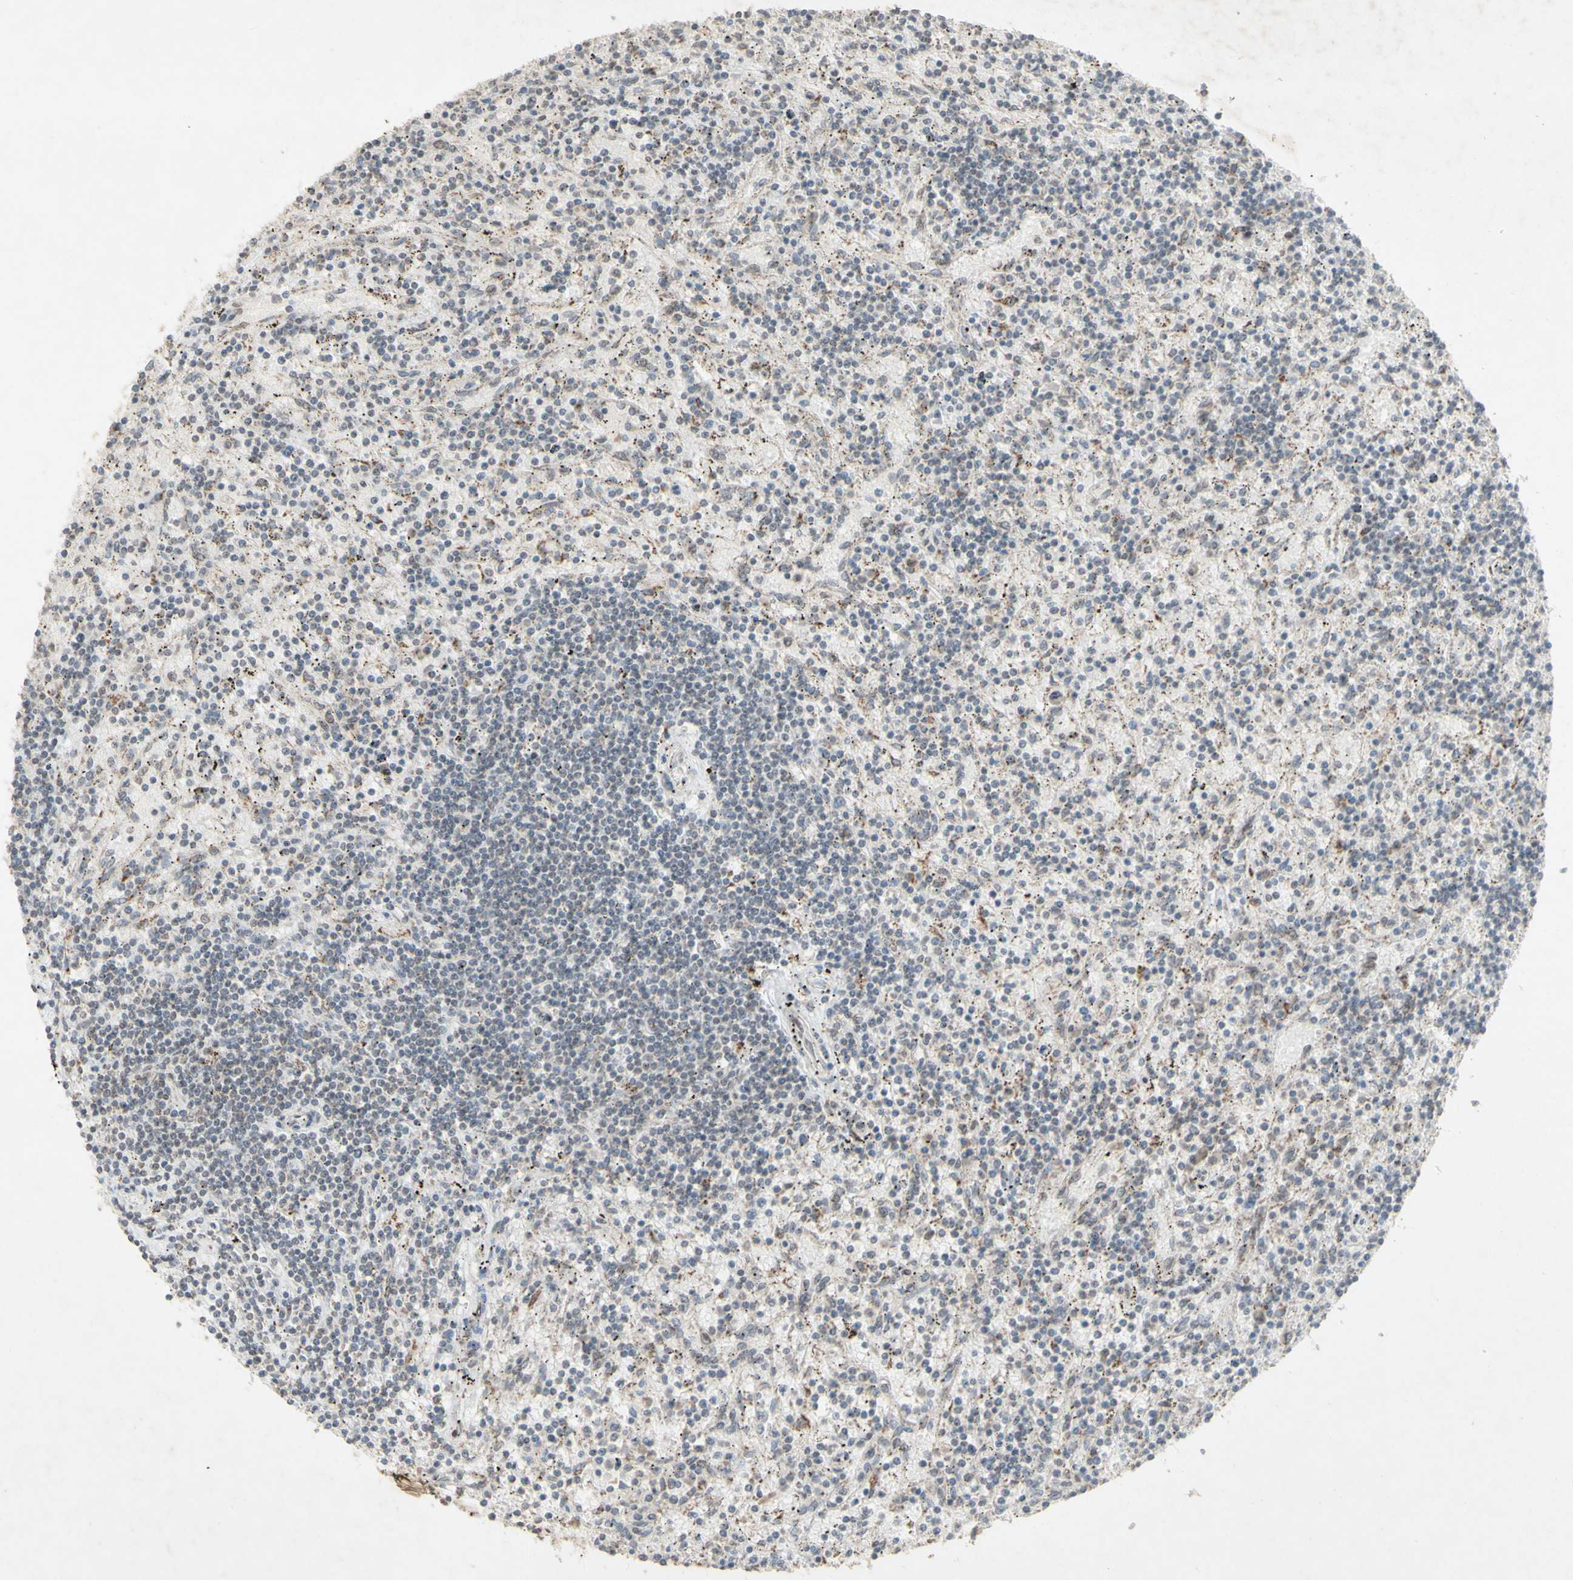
{"staining": {"intensity": "negative", "quantity": "none", "location": "none"}, "tissue": "lymphoma", "cell_type": "Tumor cells", "image_type": "cancer", "snomed": [{"axis": "morphology", "description": "Malignant lymphoma, non-Hodgkin's type, Low grade"}, {"axis": "topography", "description": "Spleen"}], "caption": "IHC photomicrograph of lymphoma stained for a protein (brown), which displays no expression in tumor cells. The staining is performed using DAB brown chromogen with nuclei counter-stained in using hematoxylin.", "gene": "CENPB", "patient": {"sex": "male", "age": 76}}